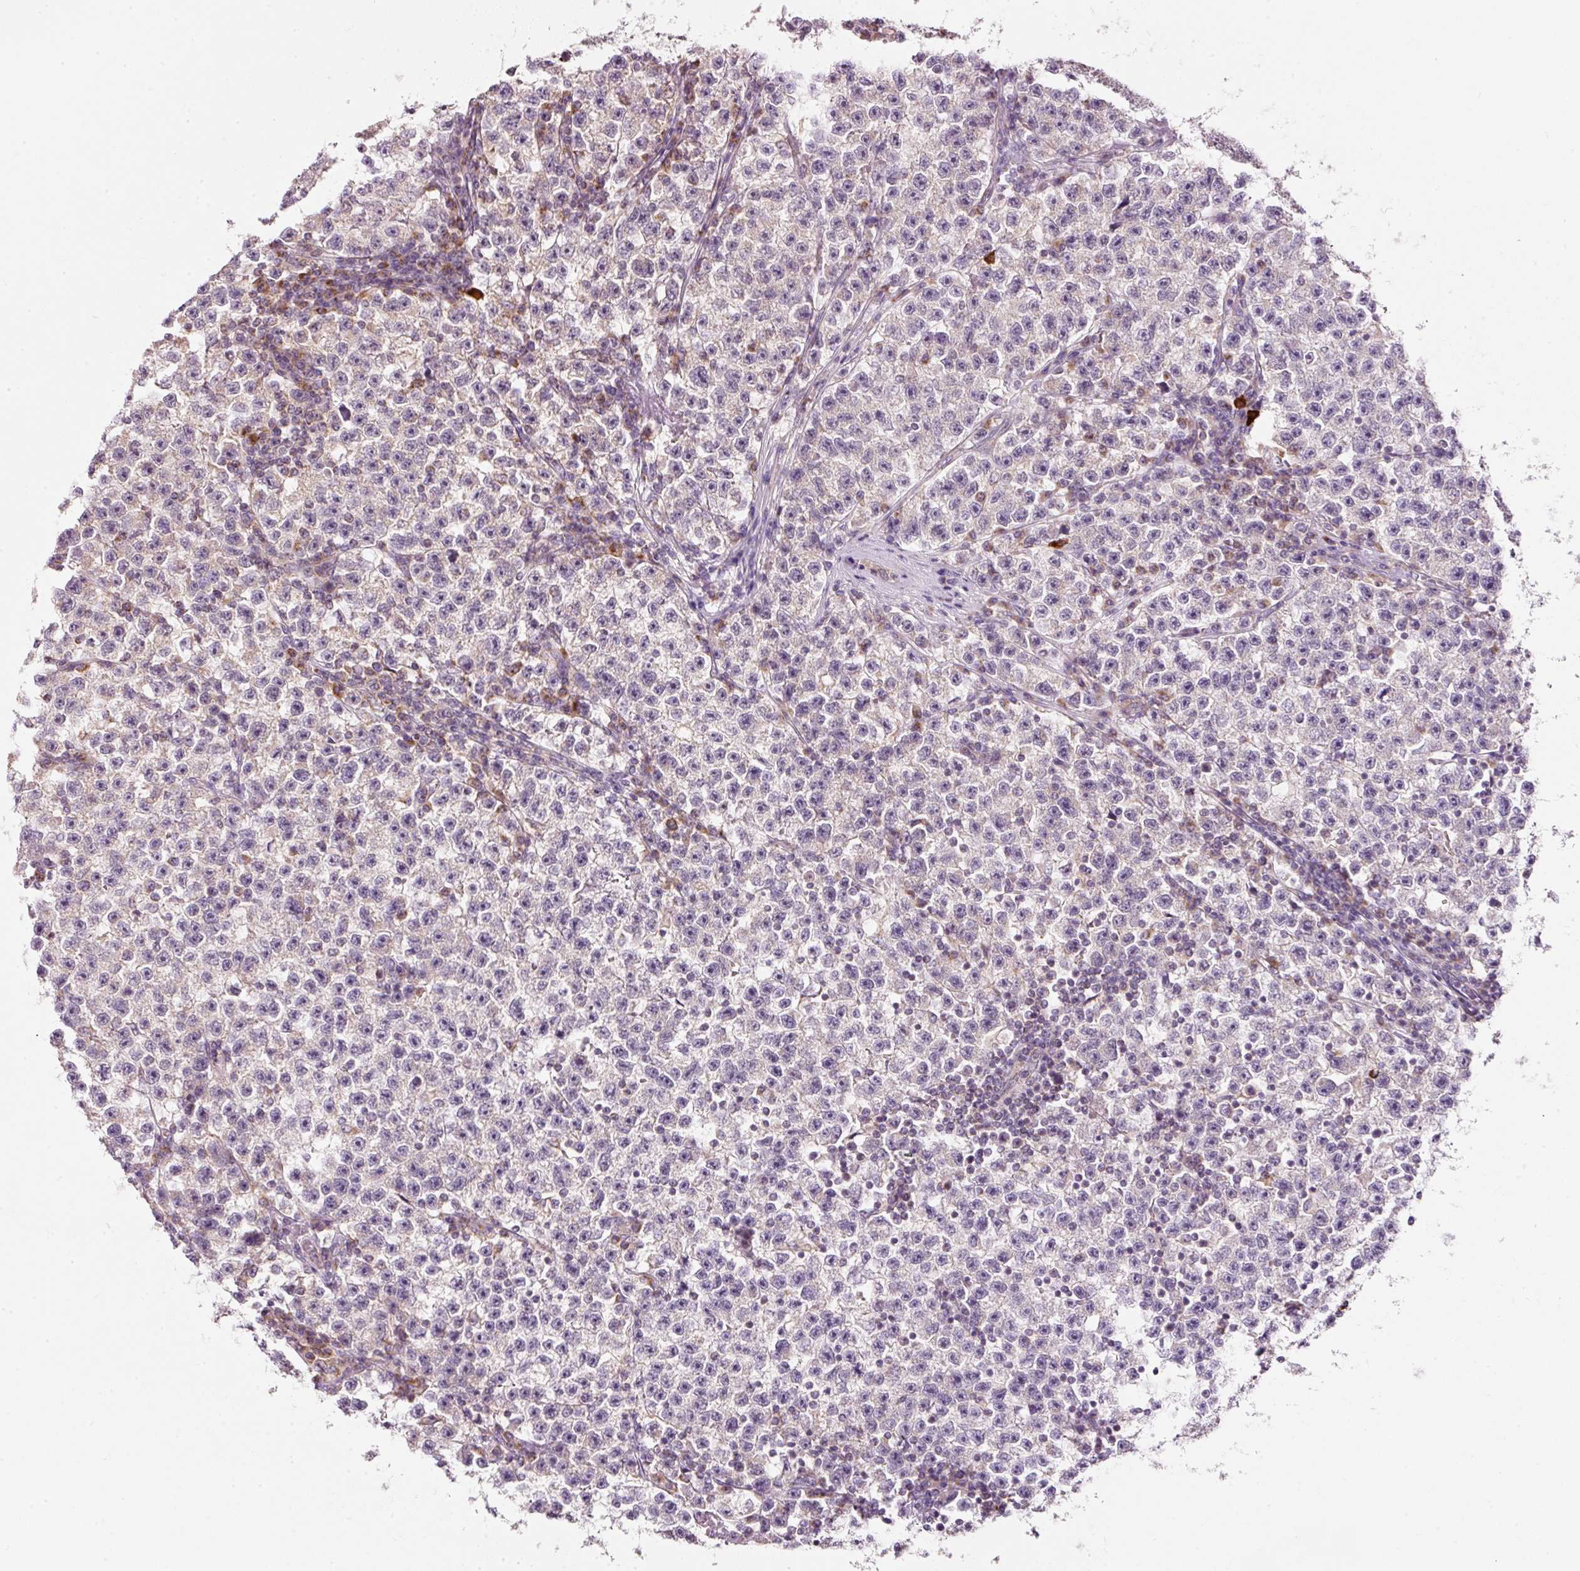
{"staining": {"intensity": "moderate", "quantity": "<25%", "location": "cytoplasmic/membranous"}, "tissue": "testis cancer", "cell_type": "Tumor cells", "image_type": "cancer", "snomed": [{"axis": "morphology", "description": "Seminoma, NOS"}, {"axis": "topography", "description": "Testis"}], "caption": "A high-resolution photomicrograph shows immunohistochemistry (IHC) staining of seminoma (testis), which demonstrates moderate cytoplasmic/membranous expression in approximately <25% of tumor cells.", "gene": "FAM78B", "patient": {"sex": "male", "age": 22}}